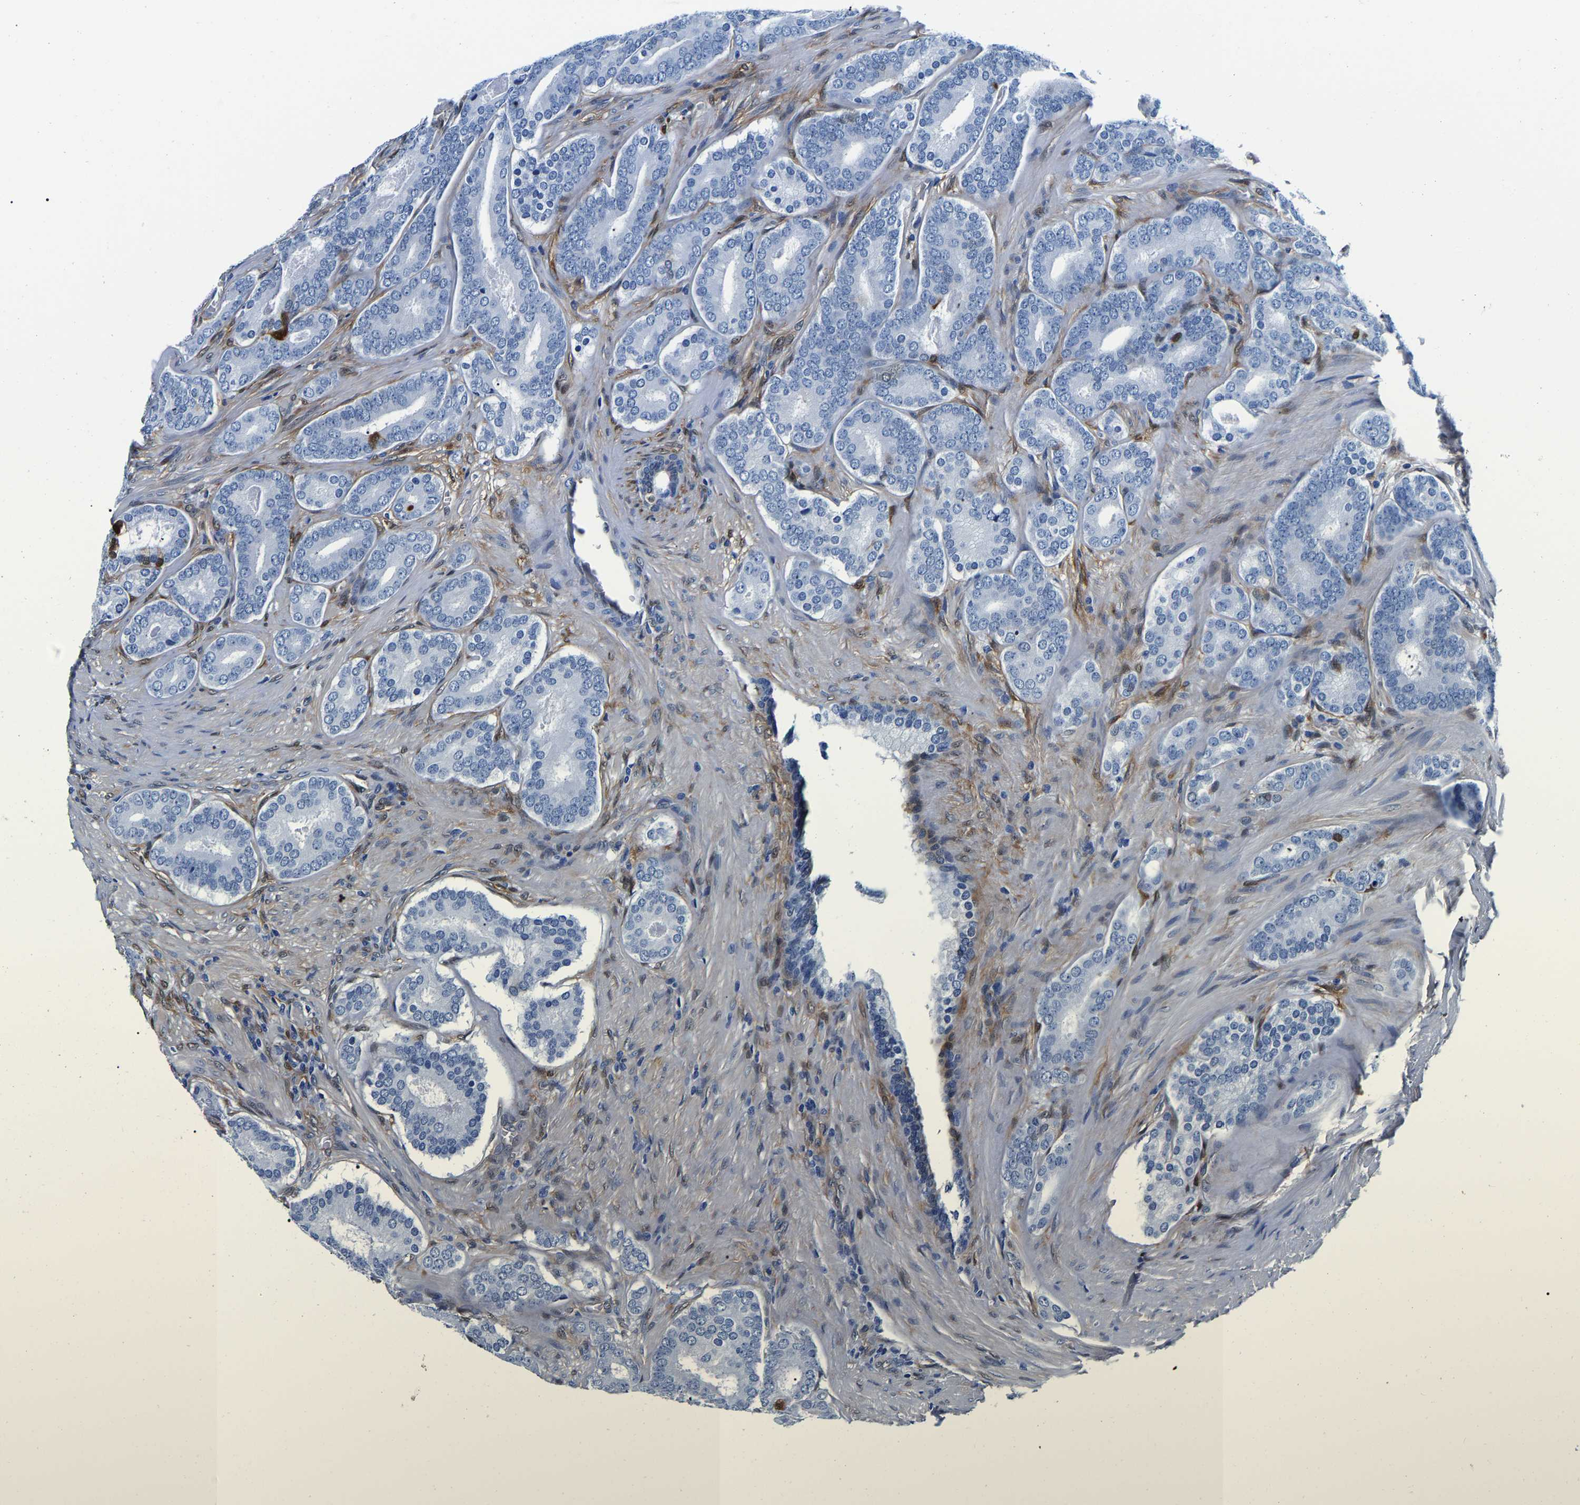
{"staining": {"intensity": "negative", "quantity": "none", "location": "none"}, "tissue": "prostate cancer", "cell_type": "Tumor cells", "image_type": "cancer", "snomed": [{"axis": "morphology", "description": "Adenocarcinoma, High grade"}, {"axis": "topography", "description": "Prostate"}], "caption": "A photomicrograph of human prostate cancer (adenocarcinoma (high-grade)) is negative for staining in tumor cells.", "gene": "S100A13", "patient": {"sex": "male", "age": 60}}